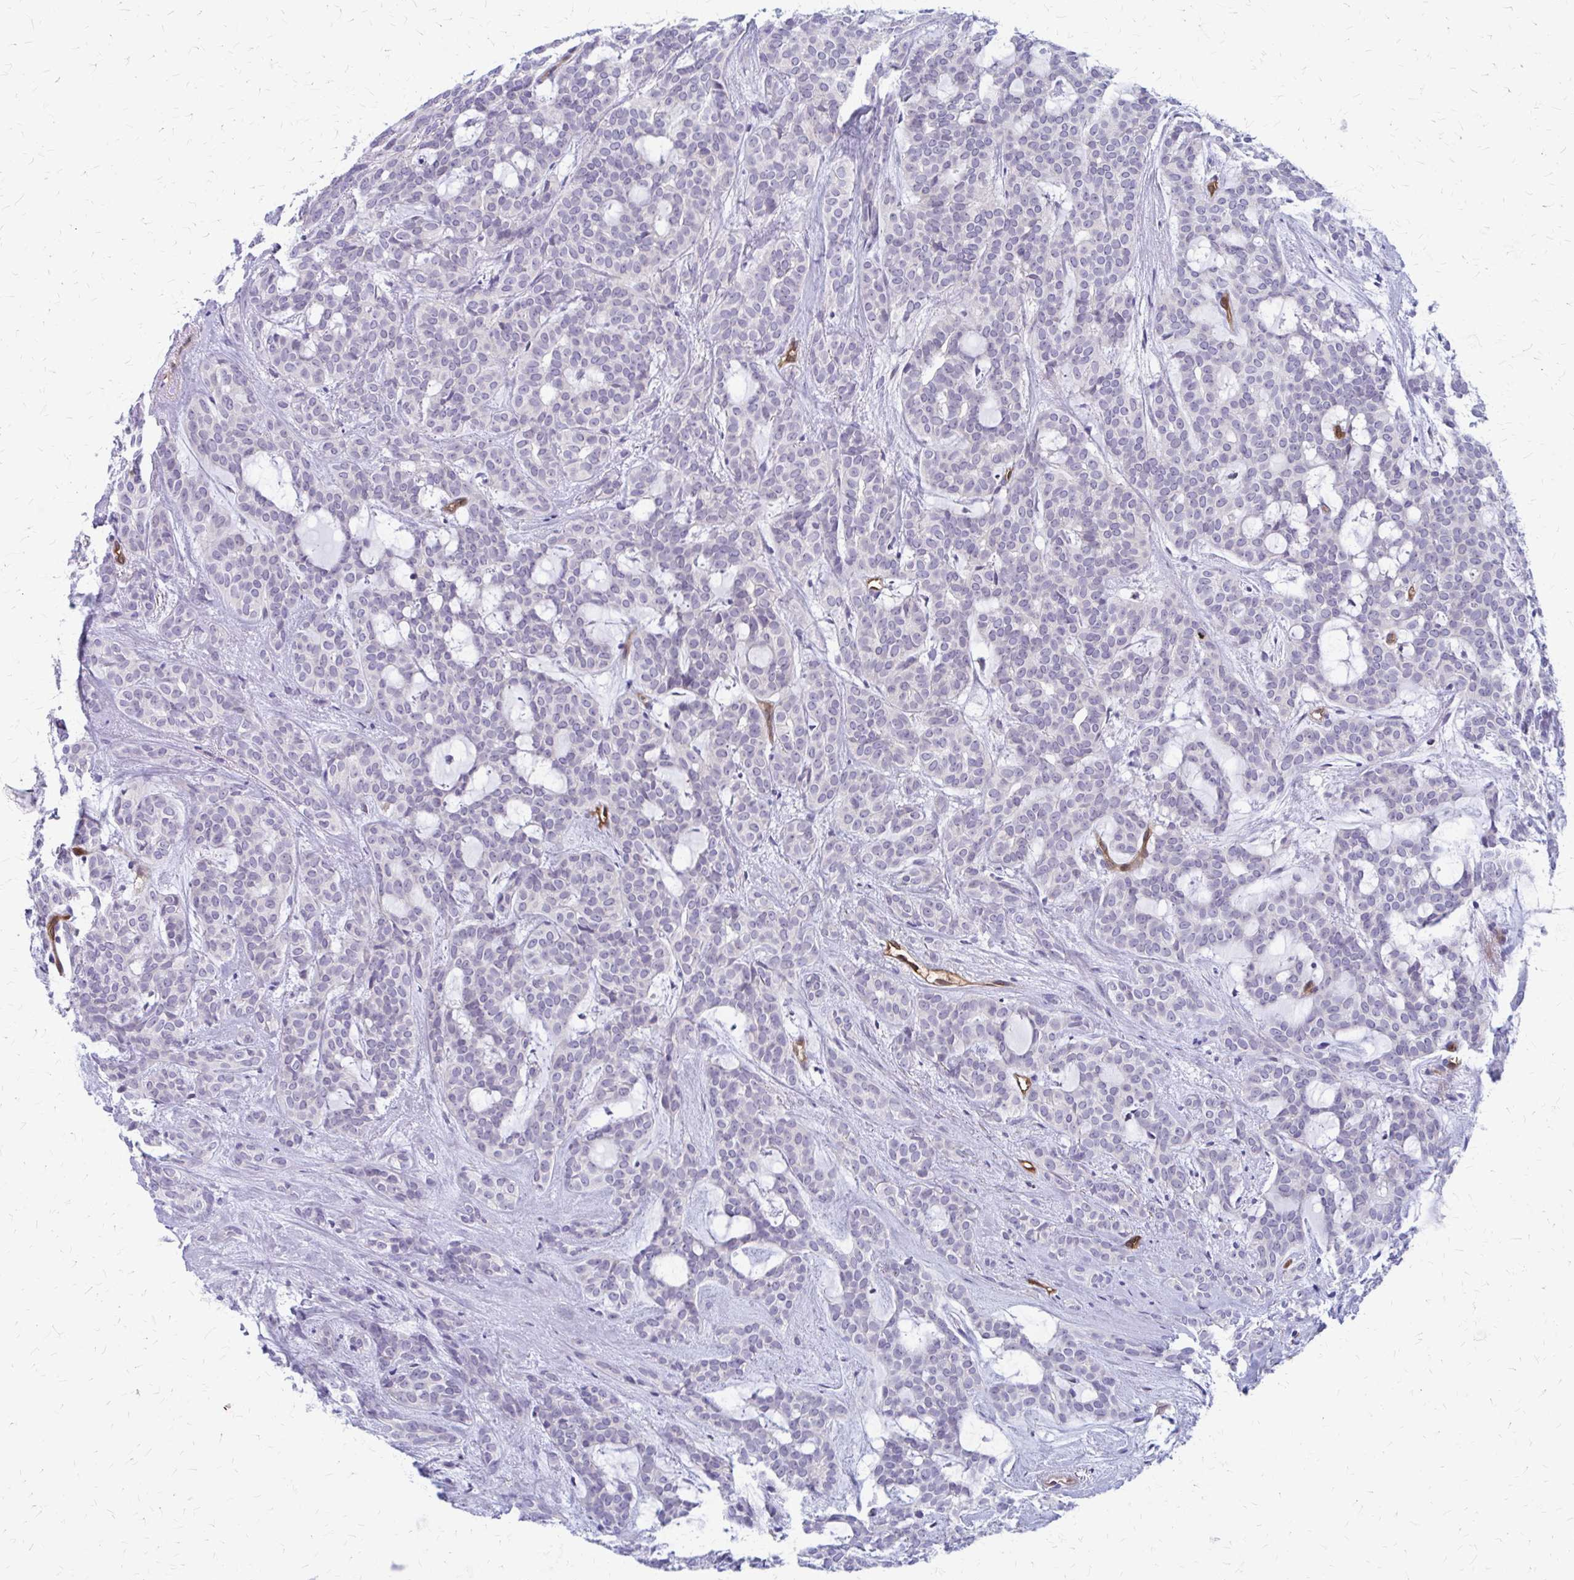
{"staining": {"intensity": "negative", "quantity": "none", "location": "none"}, "tissue": "head and neck cancer", "cell_type": "Tumor cells", "image_type": "cancer", "snomed": [{"axis": "morphology", "description": "Adenocarcinoma, NOS"}, {"axis": "topography", "description": "Head-Neck"}], "caption": "Tumor cells are negative for protein expression in human adenocarcinoma (head and neck). (DAB (3,3'-diaminobenzidine) IHC, high magnification).", "gene": "CLIC2", "patient": {"sex": "female", "age": 57}}